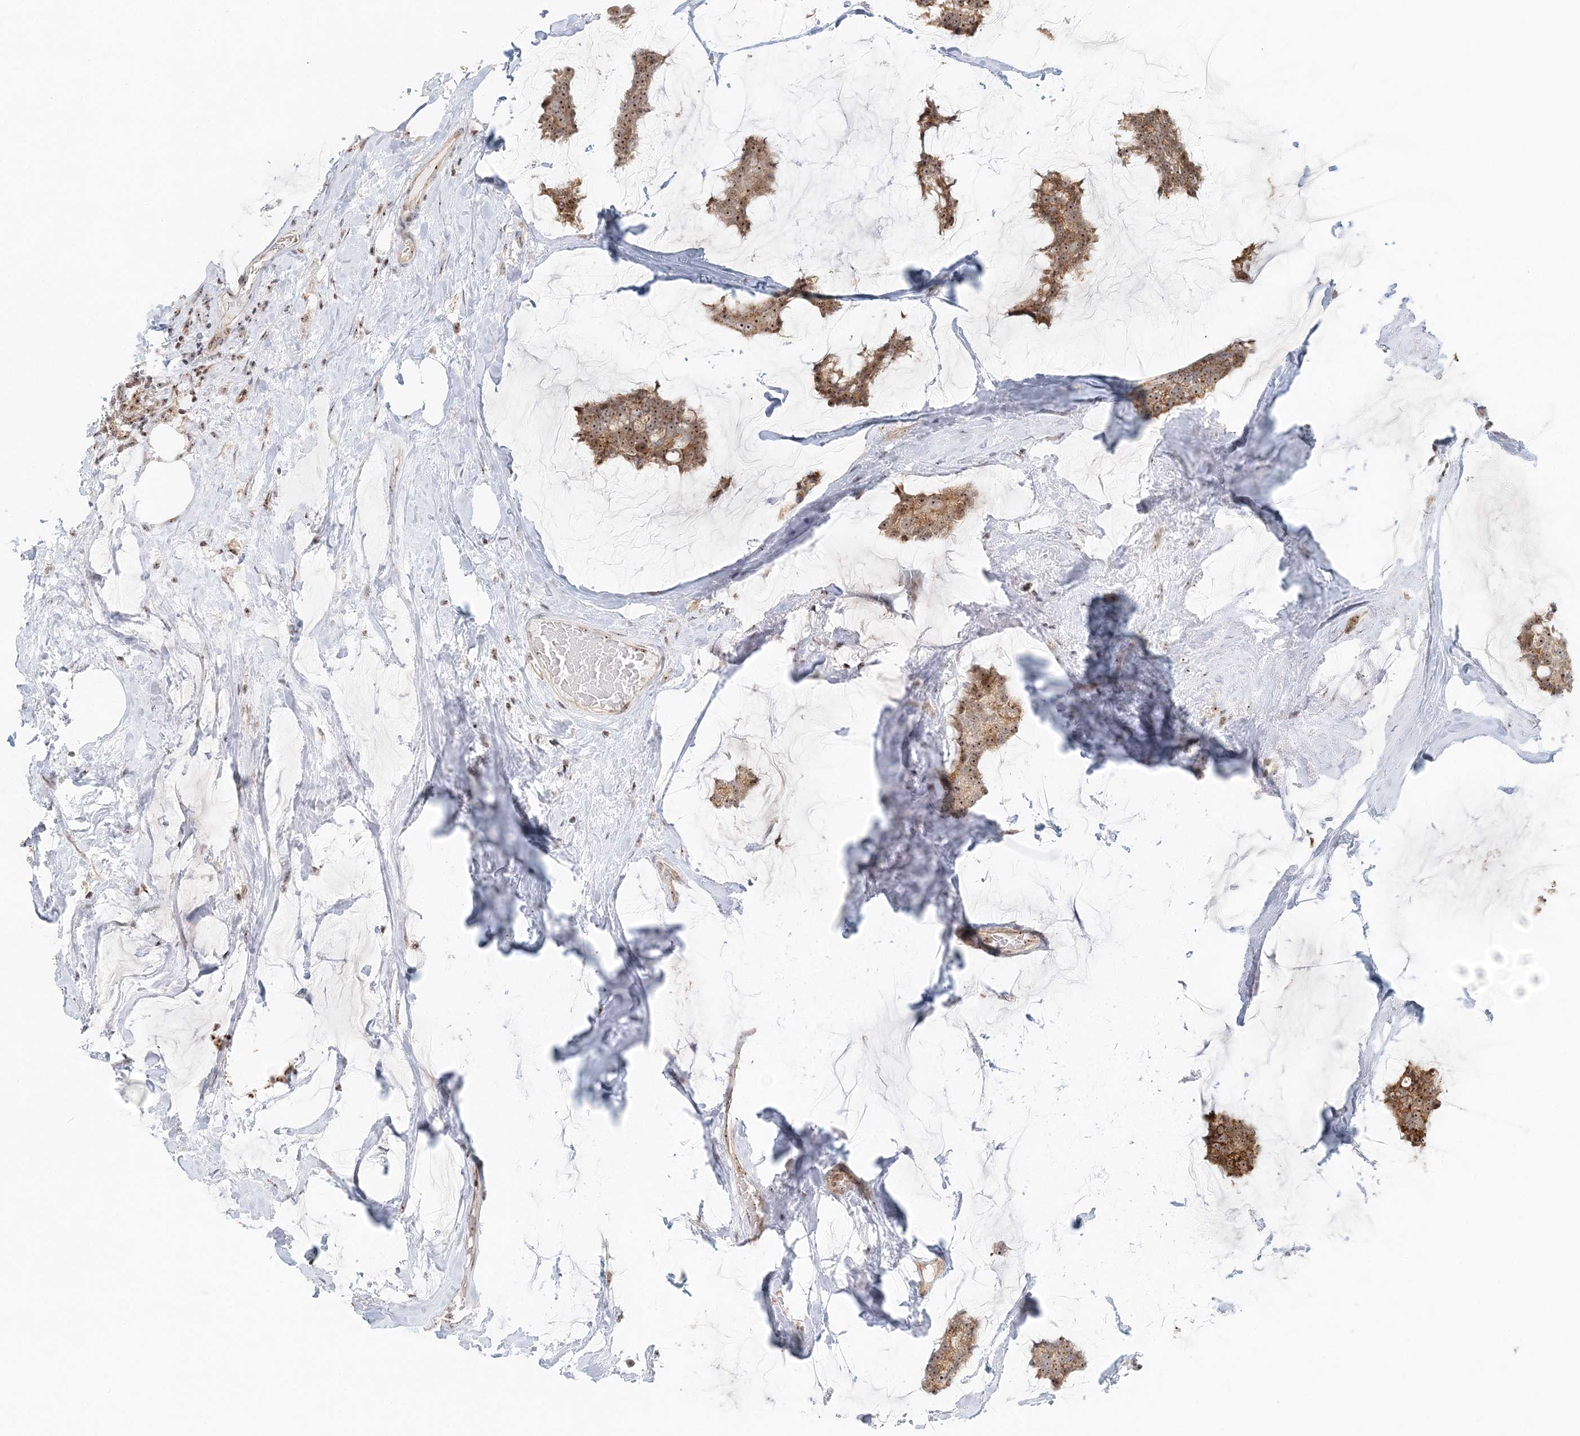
{"staining": {"intensity": "moderate", "quantity": ">75%", "location": "cytoplasmic/membranous,nuclear"}, "tissue": "breast cancer", "cell_type": "Tumor cells", "image_type": "cancer", "snomed": [{"axis": "morphology", "description": "Duct carcinoma"}, {"axis": "topography", "description": "Breast"}], "caption": "Immunohistochemical staining of human intraductal carcinoma (breast) demonstrates medium levels of moderate cytoplasmic/membranous and nuclear staining in about >75% of tumor cells.", "gene": "UBE2F", "patient": {"sex": "female", "age": 93}}